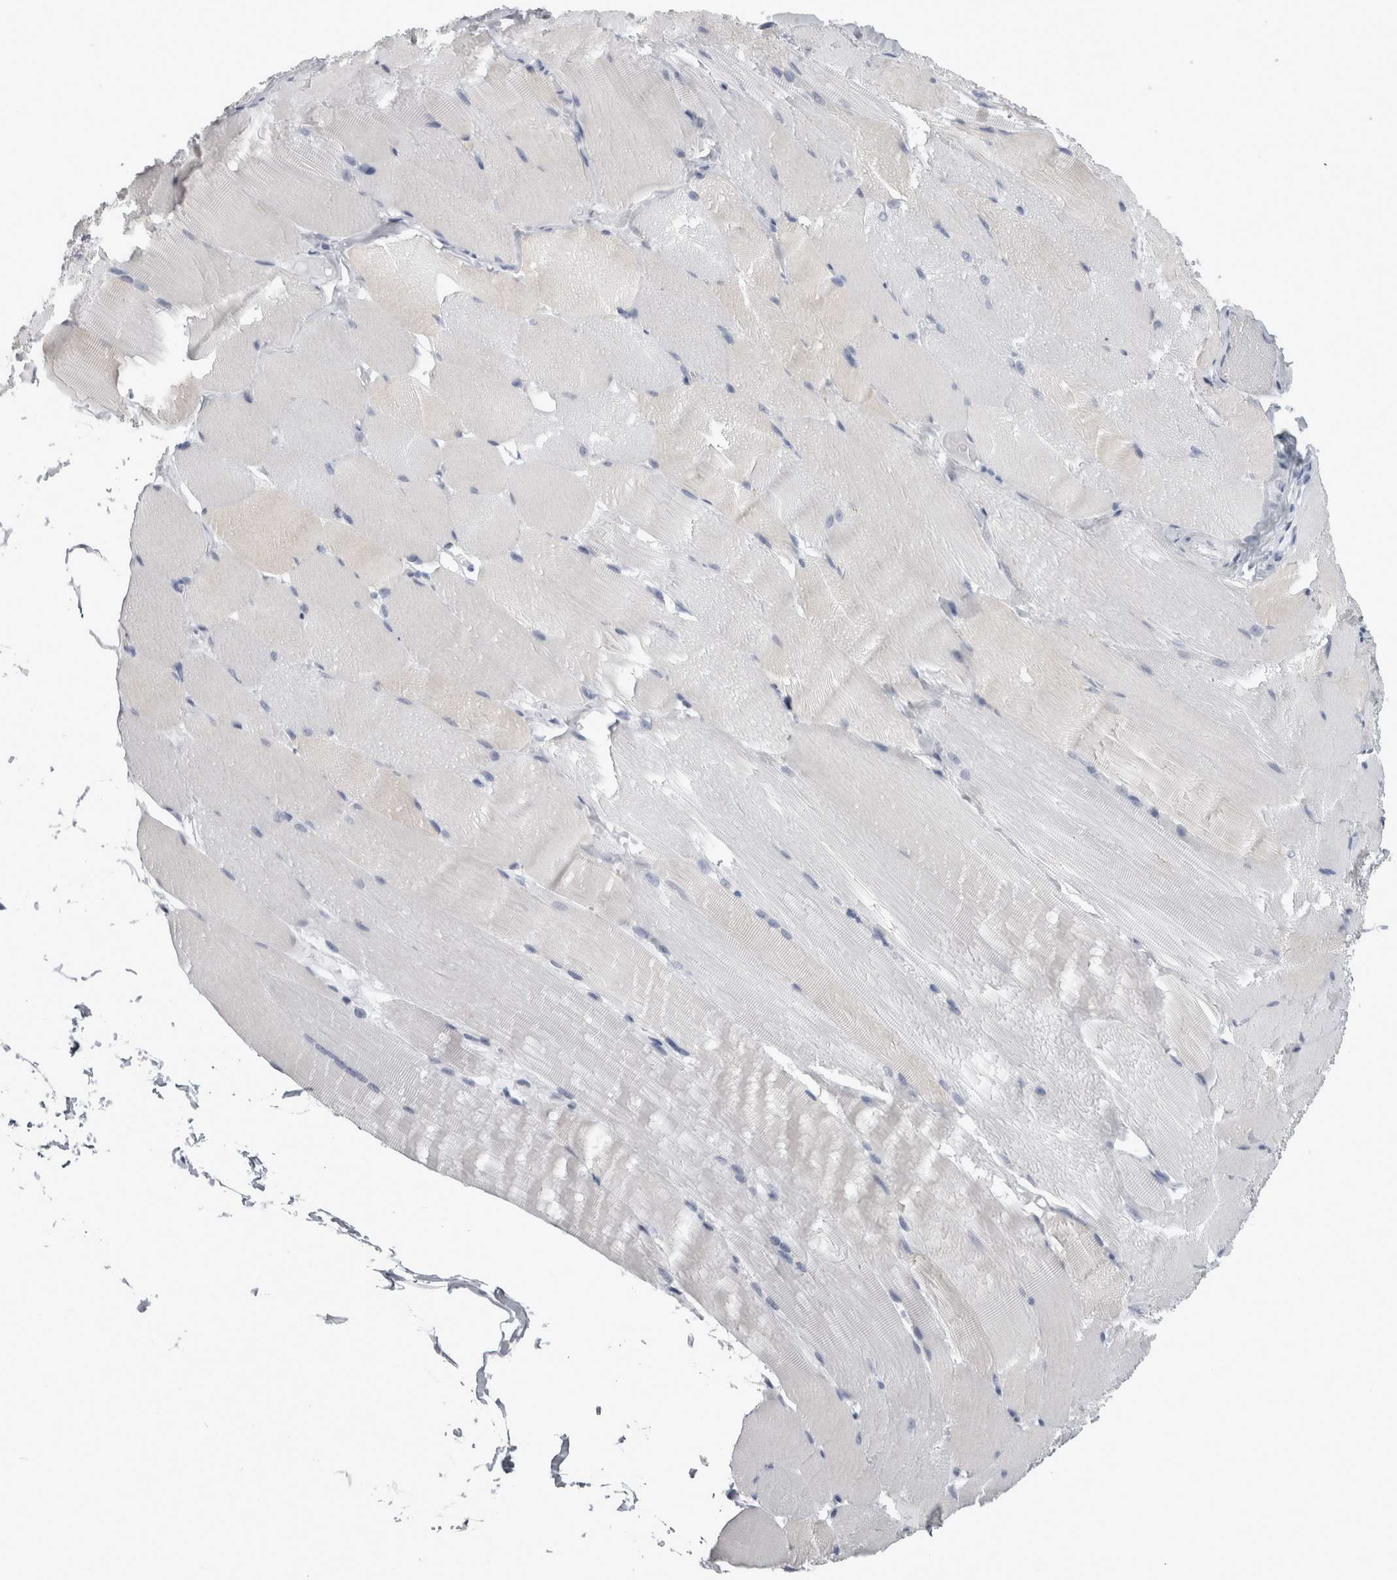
{"staining": {"intensity": "negative", "quantity": "none", "location": "none"}, "tissue": "skeletal muscle", "cell_type": "Myocytes", "image_type": "normal", "snomed": [{"axis": "morphology", "description": "Normal tissue, NOS"}, {"axis": "topography", "description": "Skin"}, {"axis": "topography", "description": "Skeletal muscle"}], "caption": "Myocytes show no significant protein staining in unremarkable skeletal muscle.", "gene": "ALDH8A1", "patient": {"sex": "male", "age": 83}}